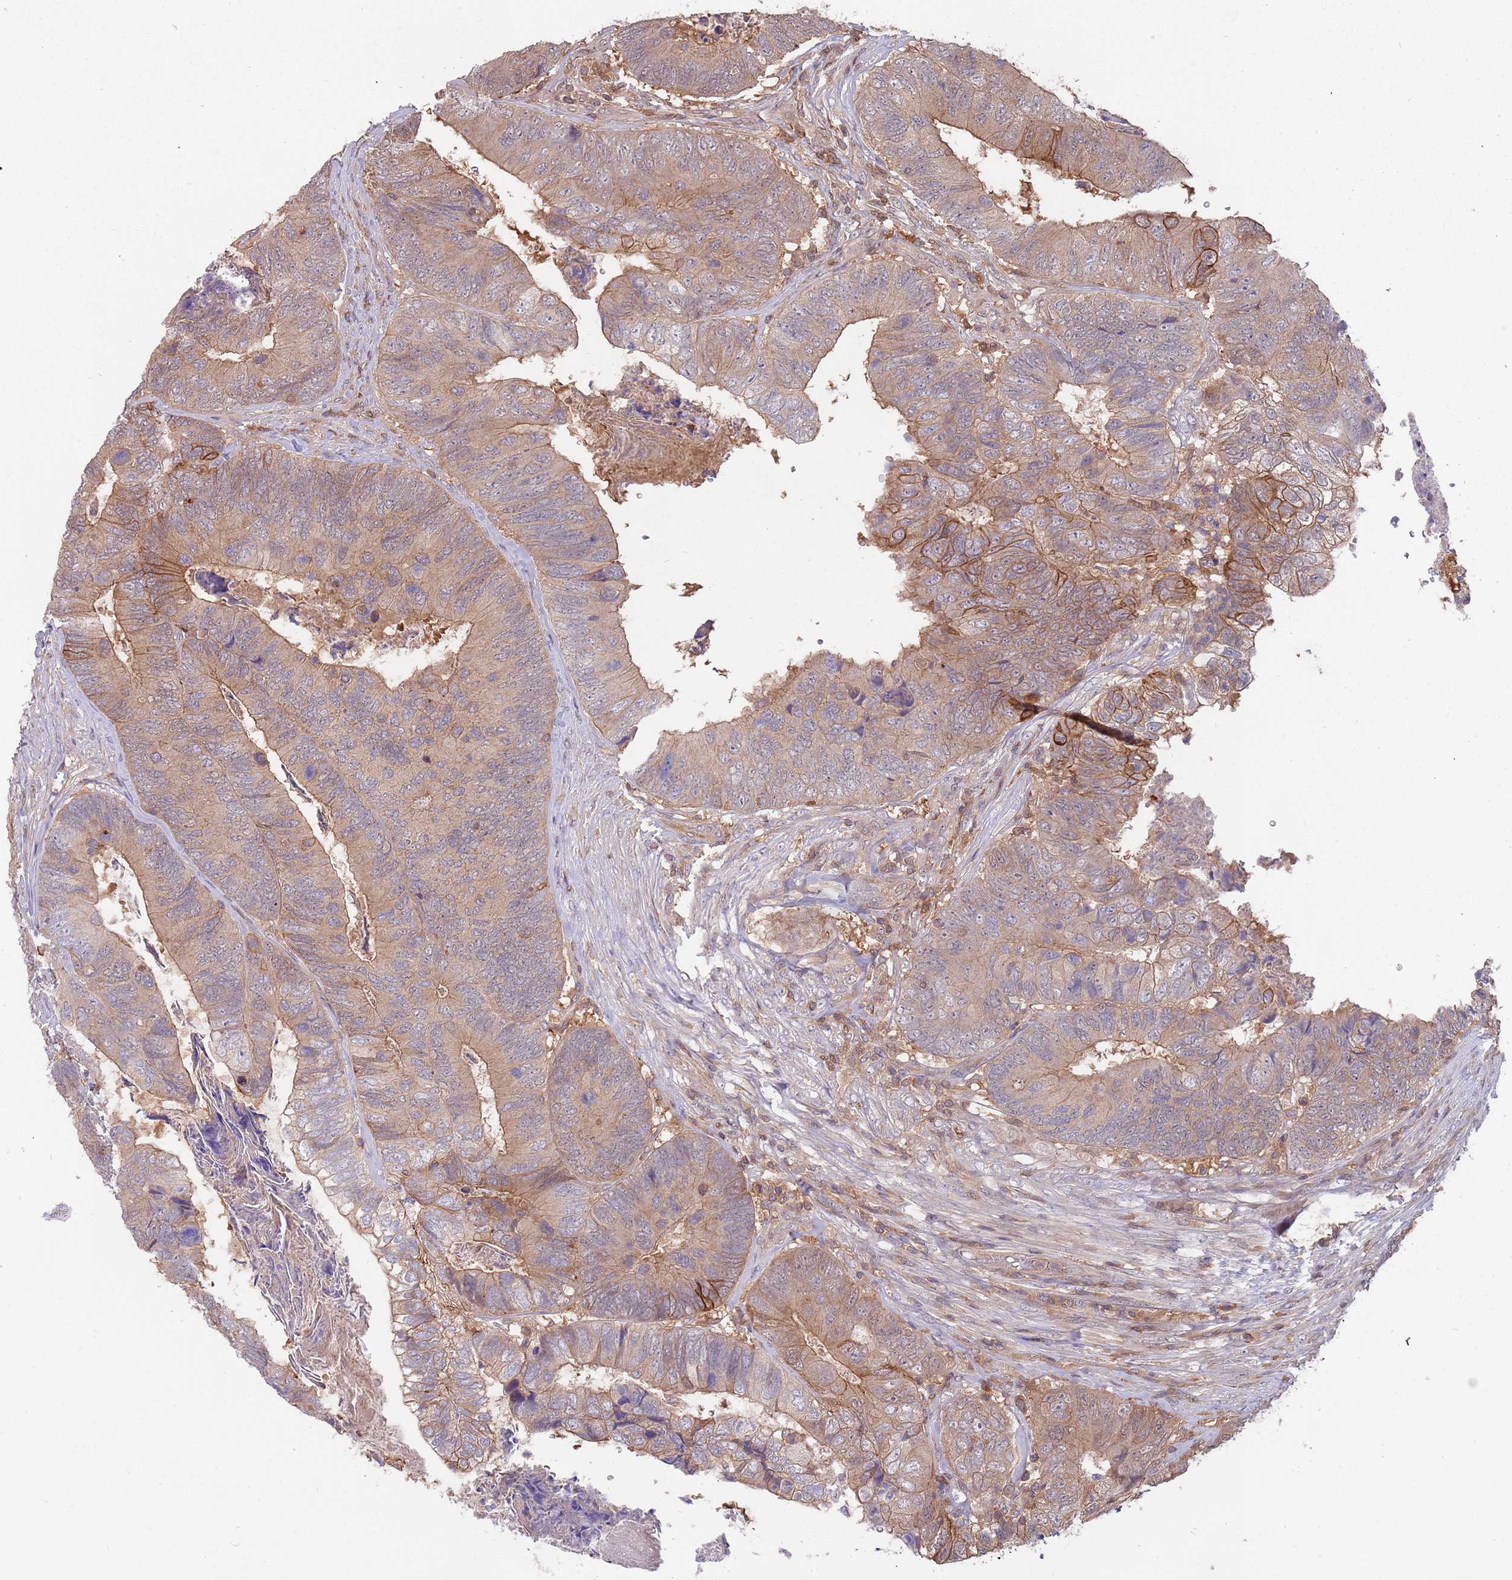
{"staining": {"intensity": "moderate", "quantity": ">75%", "location": "cytoplasmic/membranous"}, "tissue": "colorectal cancer", "cell_type": "Tumor cells", "image_type": "cancer", "snomed": [{"axis": "morphology", "description": "Adenocarcinoma, NOS"}, {"axis": "topography", "description": "Colon"}], "caption": "Colorectal cancer stained with immunohistochemistry (IHC) demonstrates moderate cytoplasmic/membranous staining in approximately >75% of tumor cells.", "gene": "GSDMD", "patient": {"sex": "female", "age": 67}}